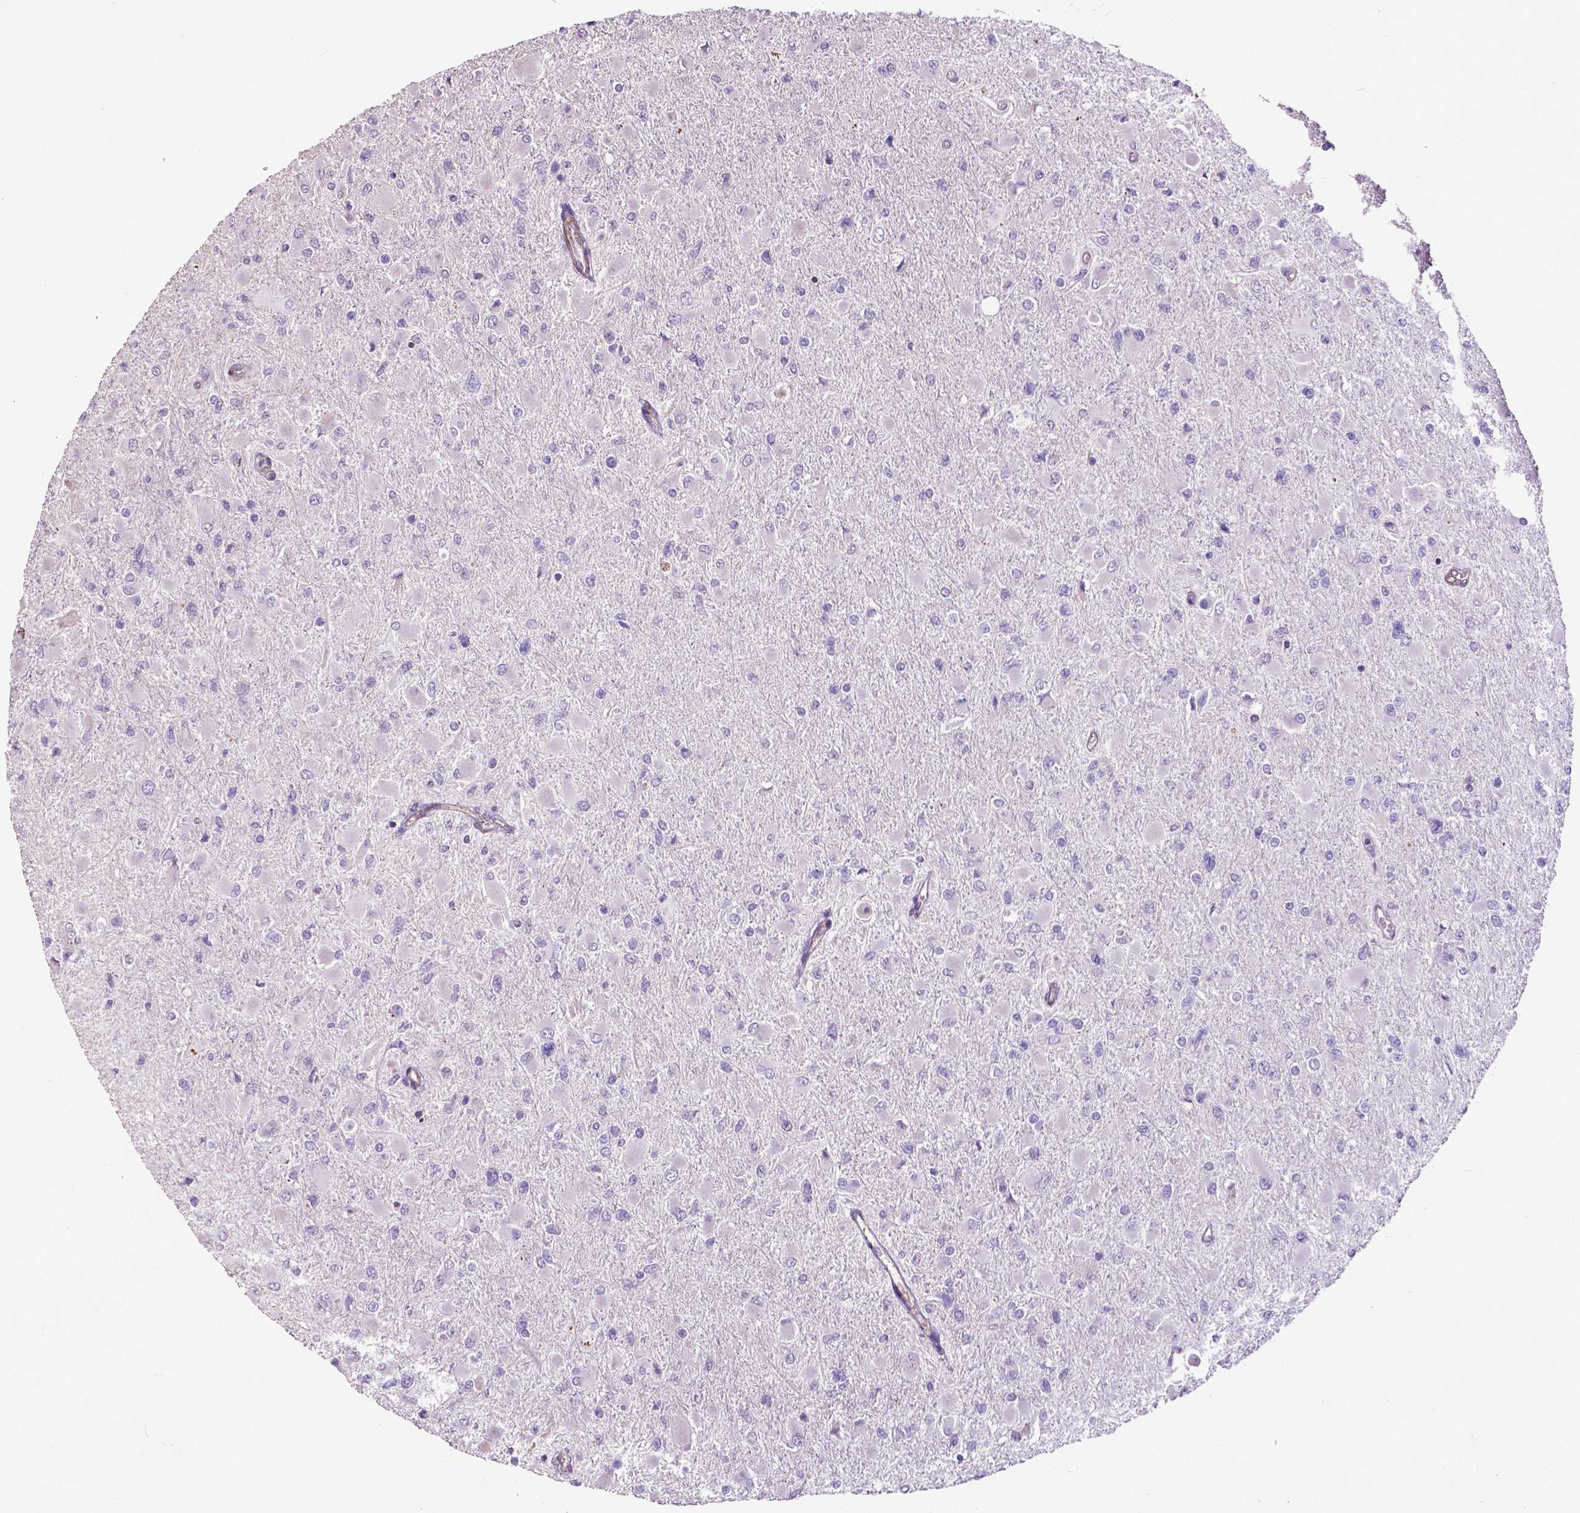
{"staining": {"intensity": "negative", "quantity": "none", "location": "none"}, "tissue": "glioma", "cell_type": "Tumor cells", "image_type": "cancer", "snomed": [{"axis": "morphology", "description": "Glioma, malignant, High grade"}, {"axis": "topography", "description": "Cerebral cortex"}], "caption": "High power microscopy micrograph of an immunohistochemistry (IHC) micrograph of glioma, revealing no significant positivity in tumor cells.", "gene": "PDLIM1", "patient": {"sex": "female", "age": 36}}